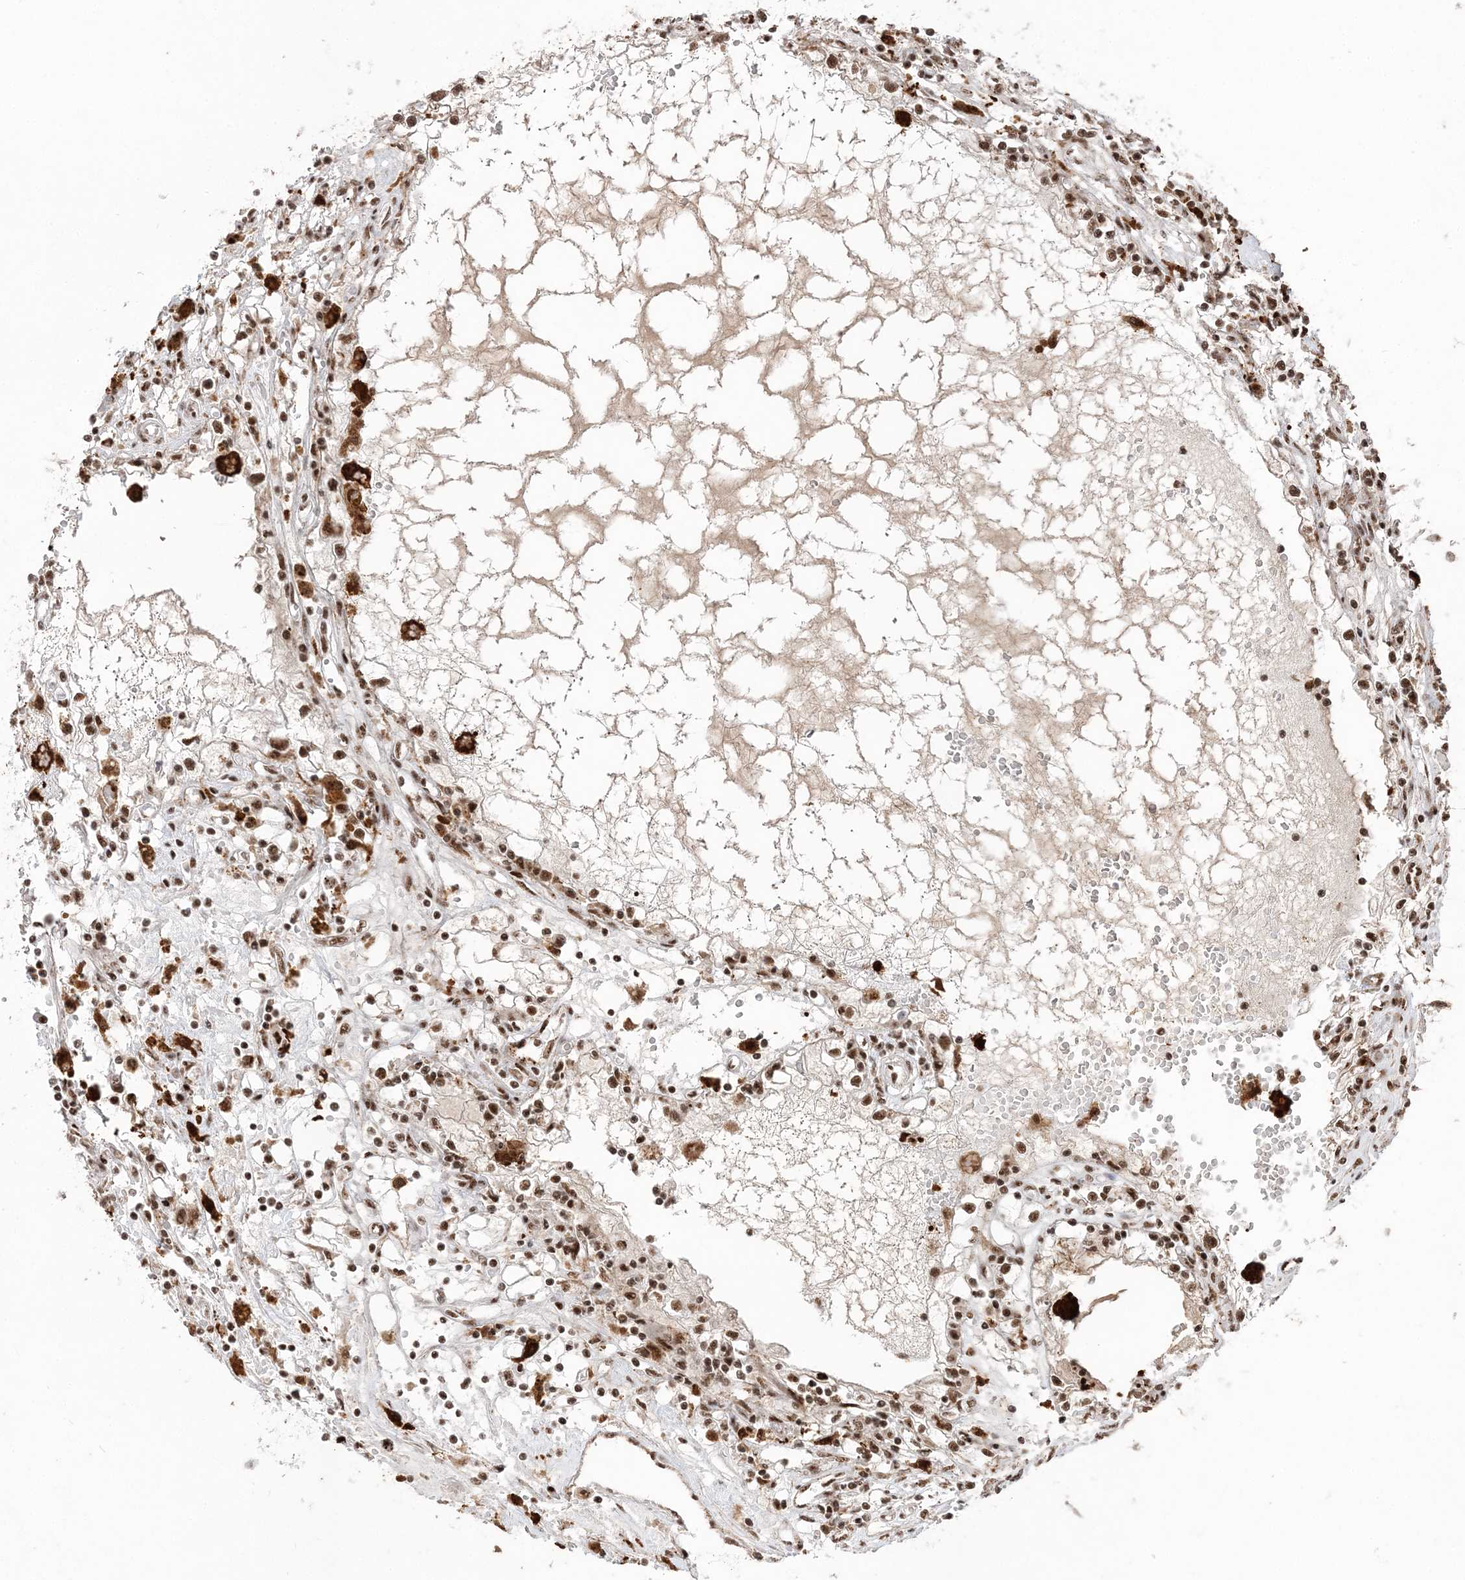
{"staining": {"intensity": "strong", "quantity": ">75%", "location": "nuclear"}, "tissue": "renal cancer", "cell_type": "Tumor cells", "image_type": "cancer", "snomed": [{"axis": "morphology", "description": "Adenocarcinoma, NOS"}, {"axis": "topography", "description": "Kidney"}], "caption": "The photomicrograph demonstrates a brown stain indicating the presence of a protein in the nuclear of tumor cells in renal cancer (adenocarcinoma).", "gene": "RBM17", "patient": {"sex": "male", "age": 56}}